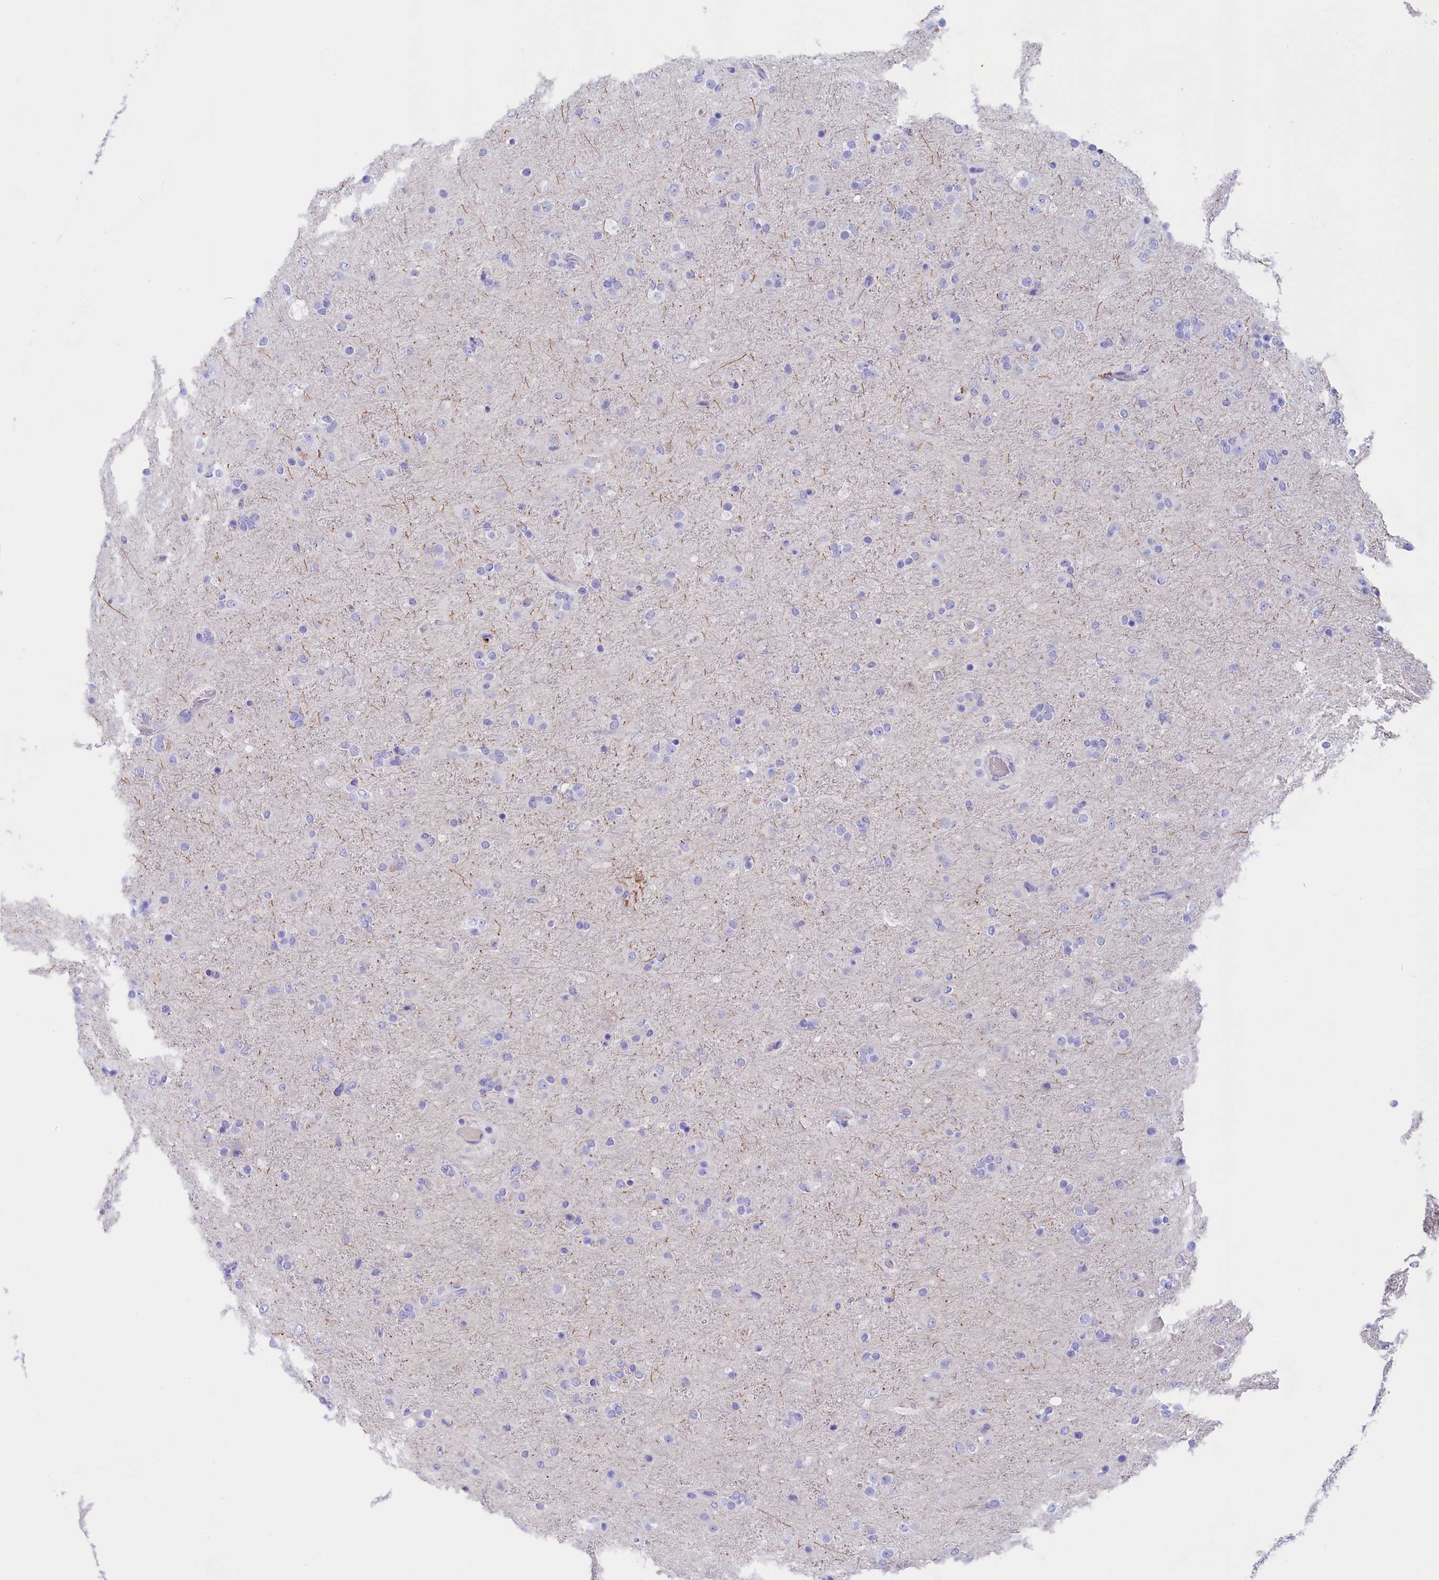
{"staining": {"intensity": "negative", "quantity": "none", "location": "none"}, "tissue": "glioma", "cell_type": "Tumor cells", "image_type": "cancer", "snomed": [{"axis": "morphology", "description": "Glioma, malignant, Low grade"}, {"axis": "topography", "description": "Brain"}], "caption": "Micrograph shows no significant protein expression in tumor cells of glioma.", "gene": "SULT2A1", "patient": {"sex": "male", "age": 65}}